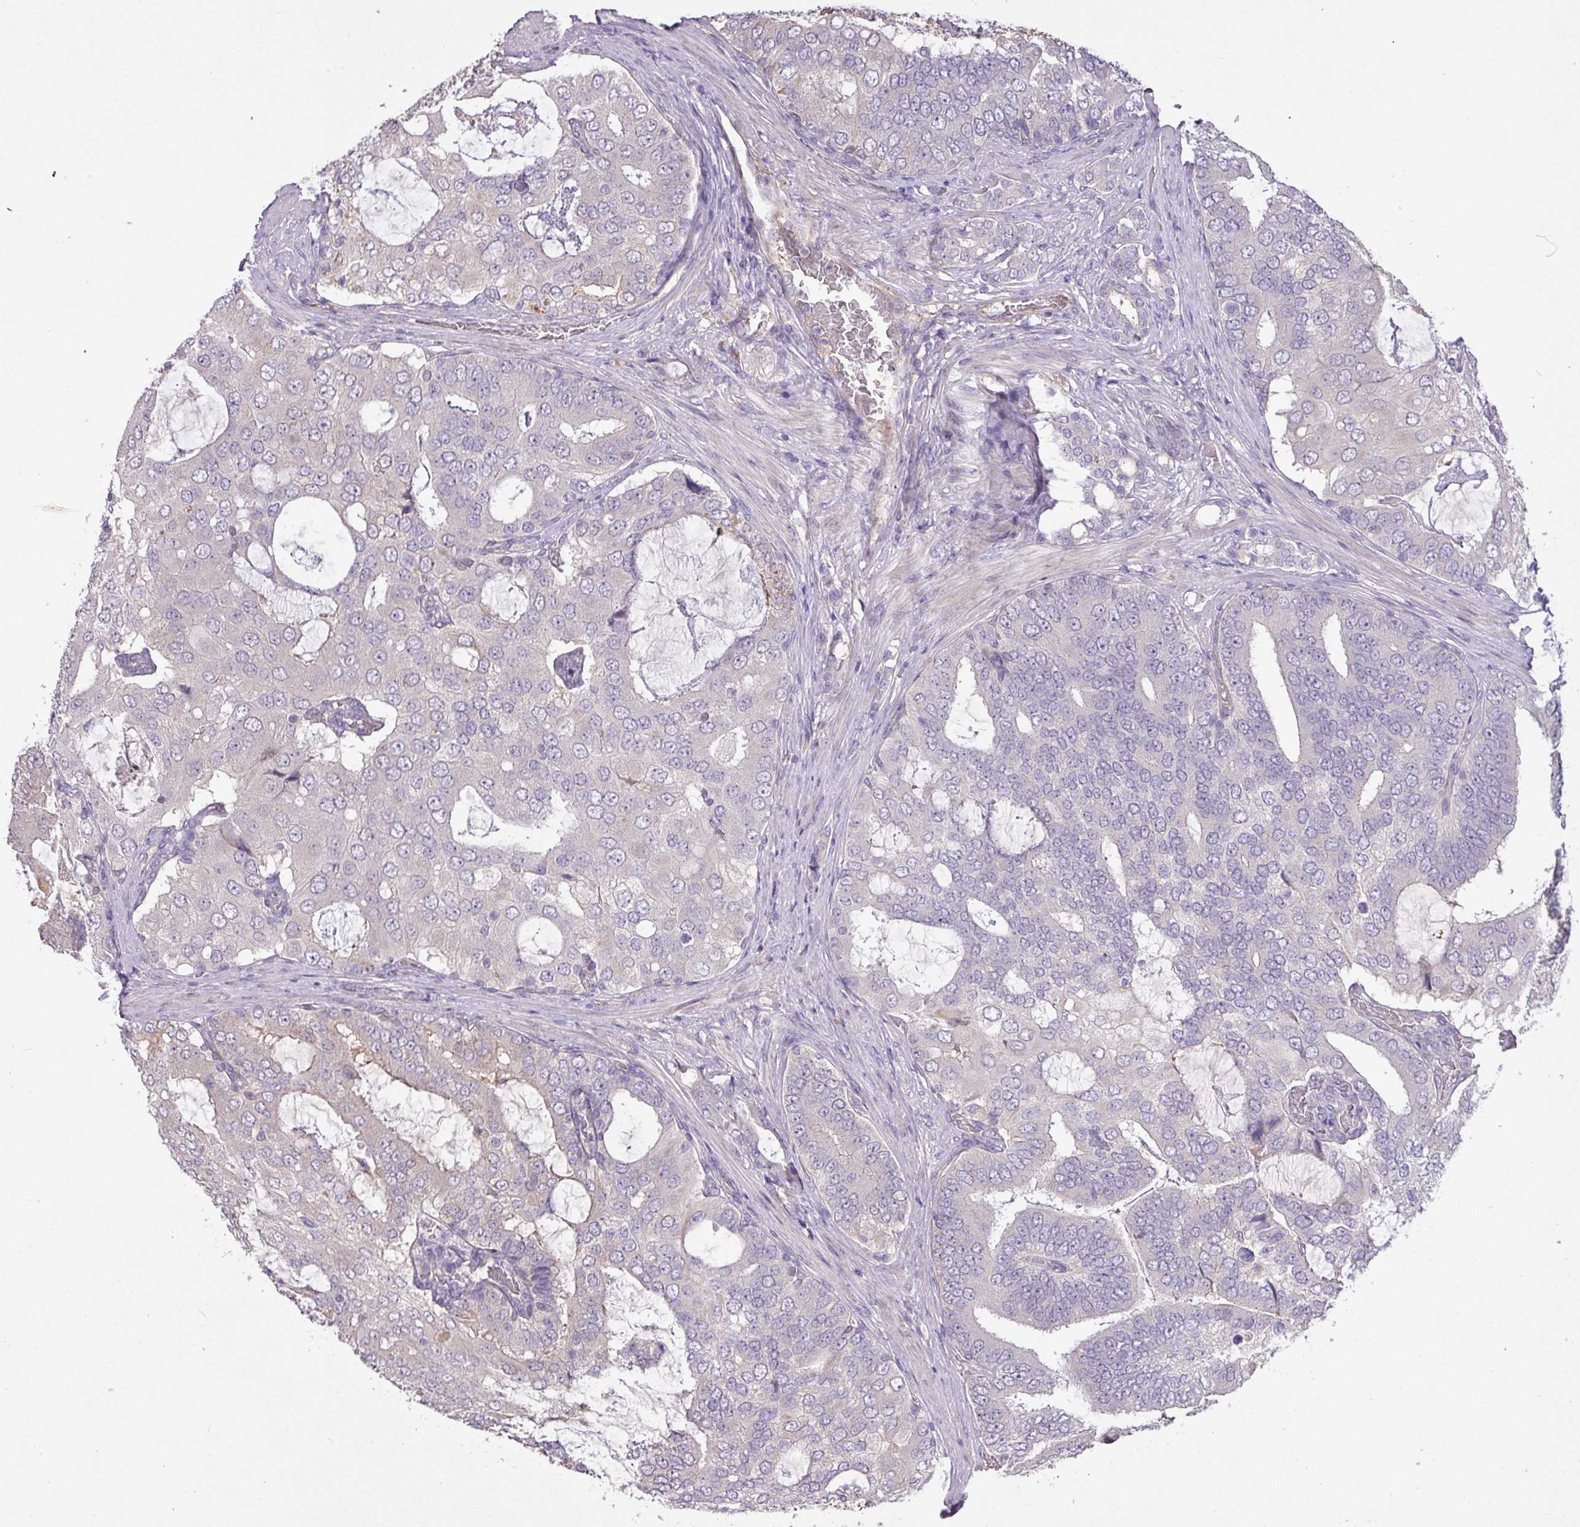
{"staining": {"intensity": "negative", "quantity": "none", "location": "none"}, "tissue": "prostate cancer", "cell_type": "Tumor cells", "image_type": "cancer", "snomed": [{"axis": "morphology", "description": "Adenocarcinoma, High grade"}, {"axis": "topography", "description": "Prostate"}], "caption": "A histopathology image of human prostate cancer (adenocarcinoma (high-grade)) is negative for staining in tumor cells. The staining is performed using DAB brown chromogen with nuclei counter-stained in using hematoxylin.", "gene": "PRADC1", "patient": {"sex": "male", "age": 55}}